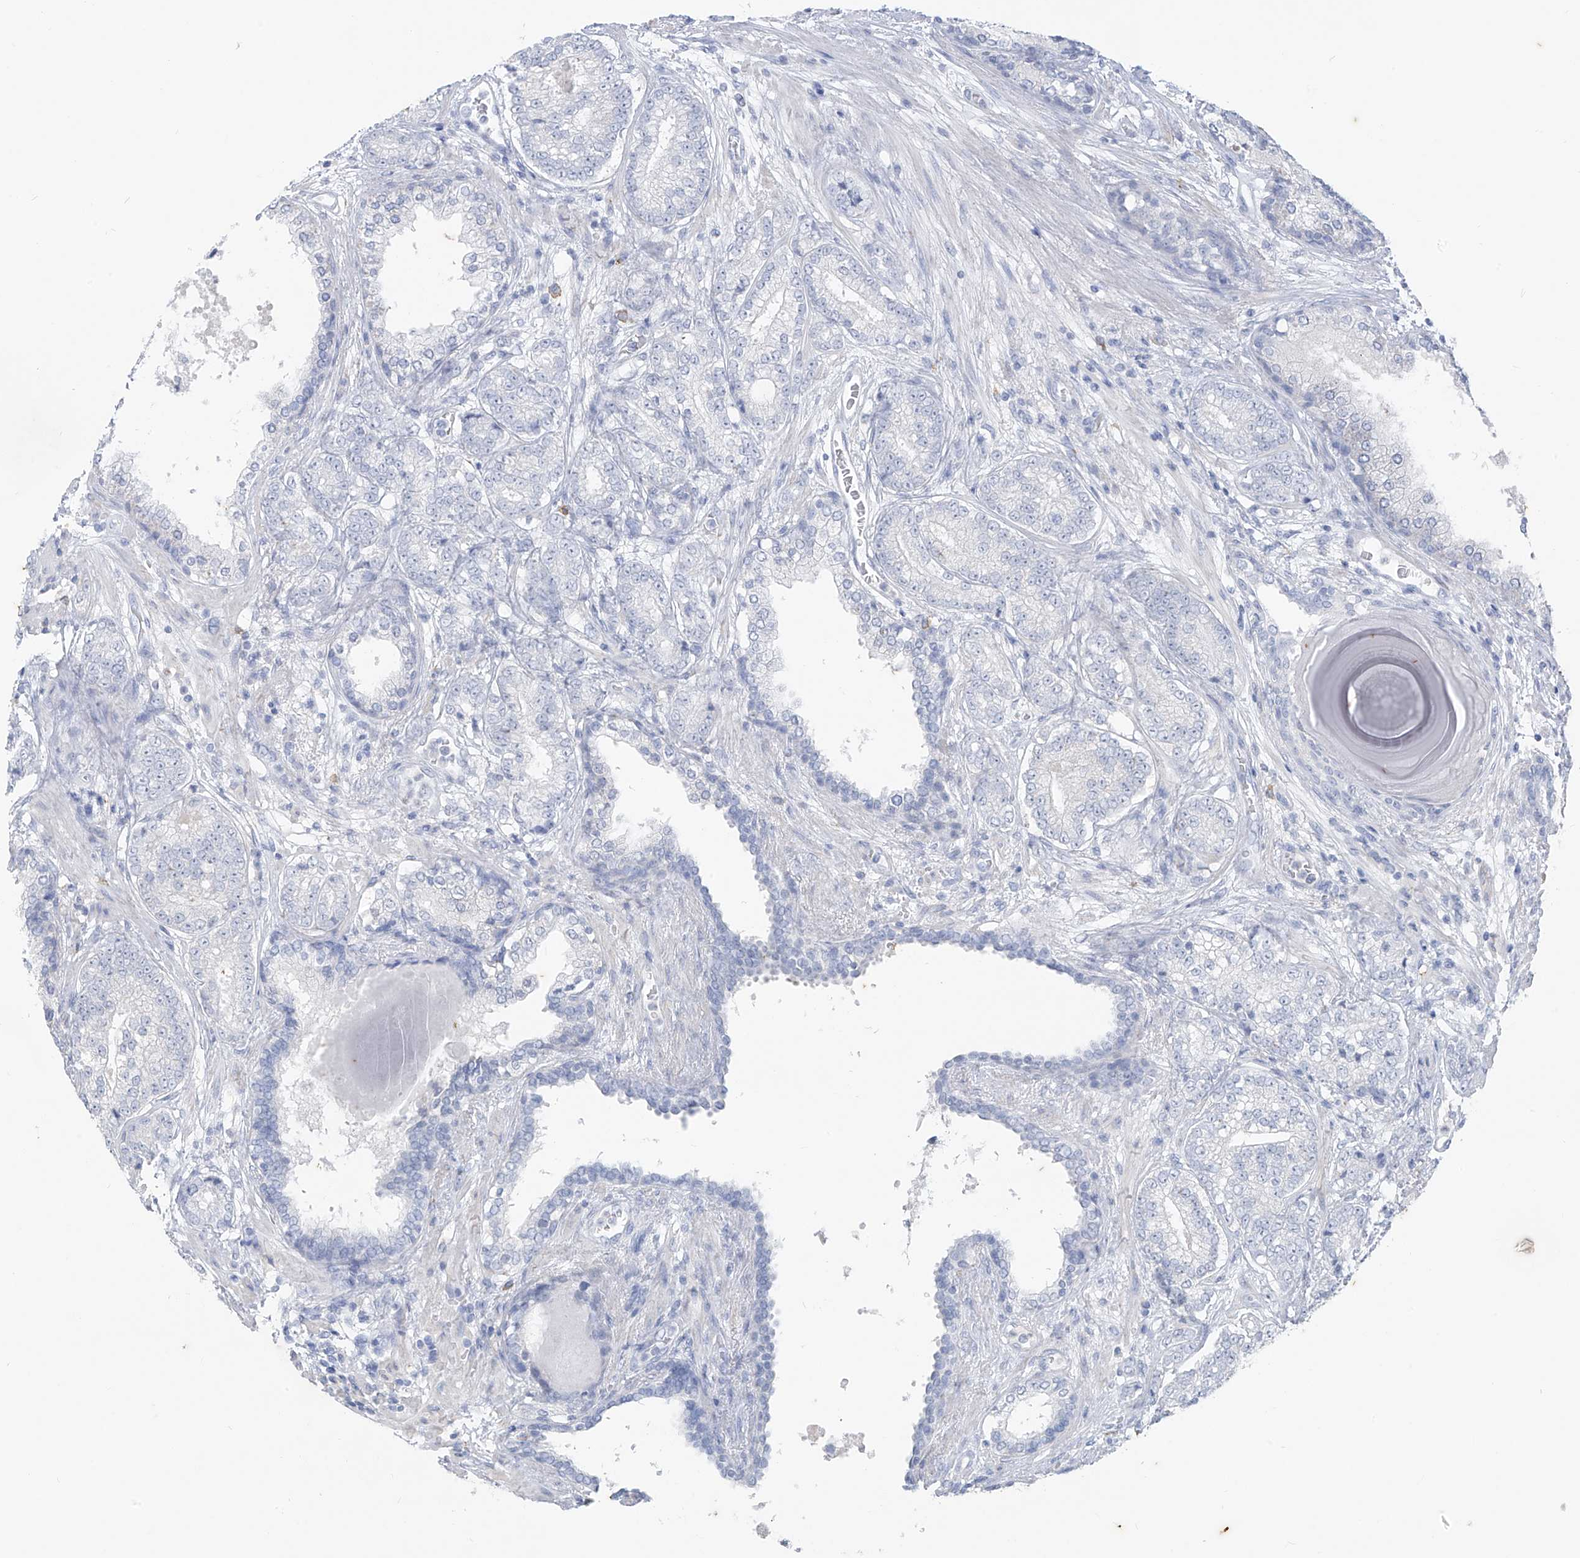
{"staining": {"intensity": "negative", "quantity": "none", "location": "none"}, "tissue": "prostate cancer", "cell_type": "Tumor cells", "image_type": "cancer", "snomed": [{"axis": "morphology", "description": "Adenocarcinoma, High grade"}, {"axis": "topography", "description": "Prostate"}], "caption": "There is no significant expression in tumor cells of prostate cancer (adenocarcinoma (high-grade)). (DAB immunohistochemistry (IHC) with hematoxylin counter stain).", "gene": "CX3CR1", "patient": {"sex": "male", "age": 61}}